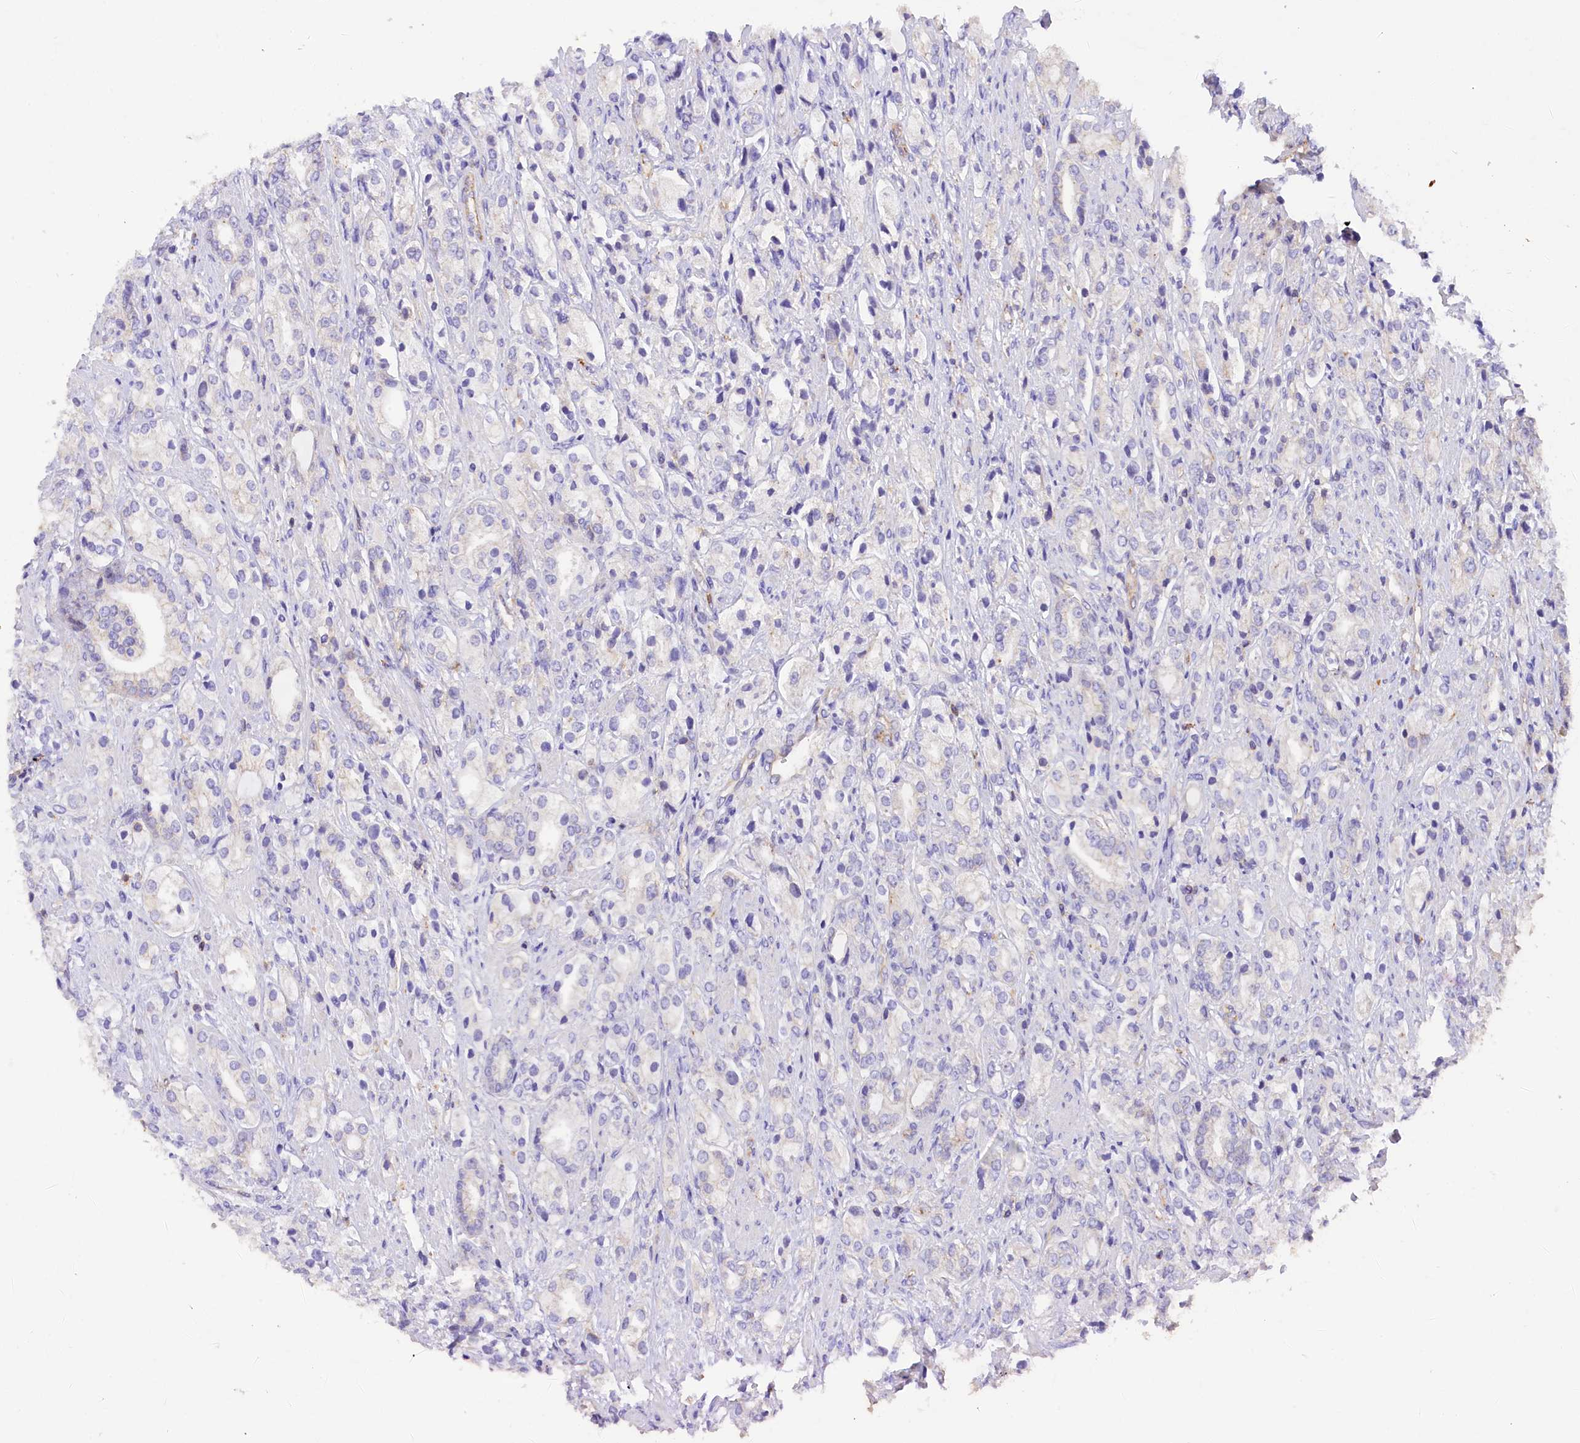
{"staining": {"intensity": "weak", "quantity": "<25%", "location": "cytoplasmic/membranous"}, "tissue": "prostate cancer", "cell_type": "Tumor cells", "image_type": "cancer", "snomed": [{"axis": "morphology", "description": "Adenocarcinoma, High grade"}, {"axis": "topography", "description": "Prostate"}], "caption": "Immunohistochemical staining of prostate adenocarcinoma (high-grade) demonstrates no significant staining in tumor cells. The staining was performed using DAB (3,3'-diaminobenzidine) to visualize the protein expression in brown, while the nuclei were stained in blue with hematoxylin (Magnification: 20x).", "gene": "FAM193A", "patient": {"sex": "male", "age": 50}}